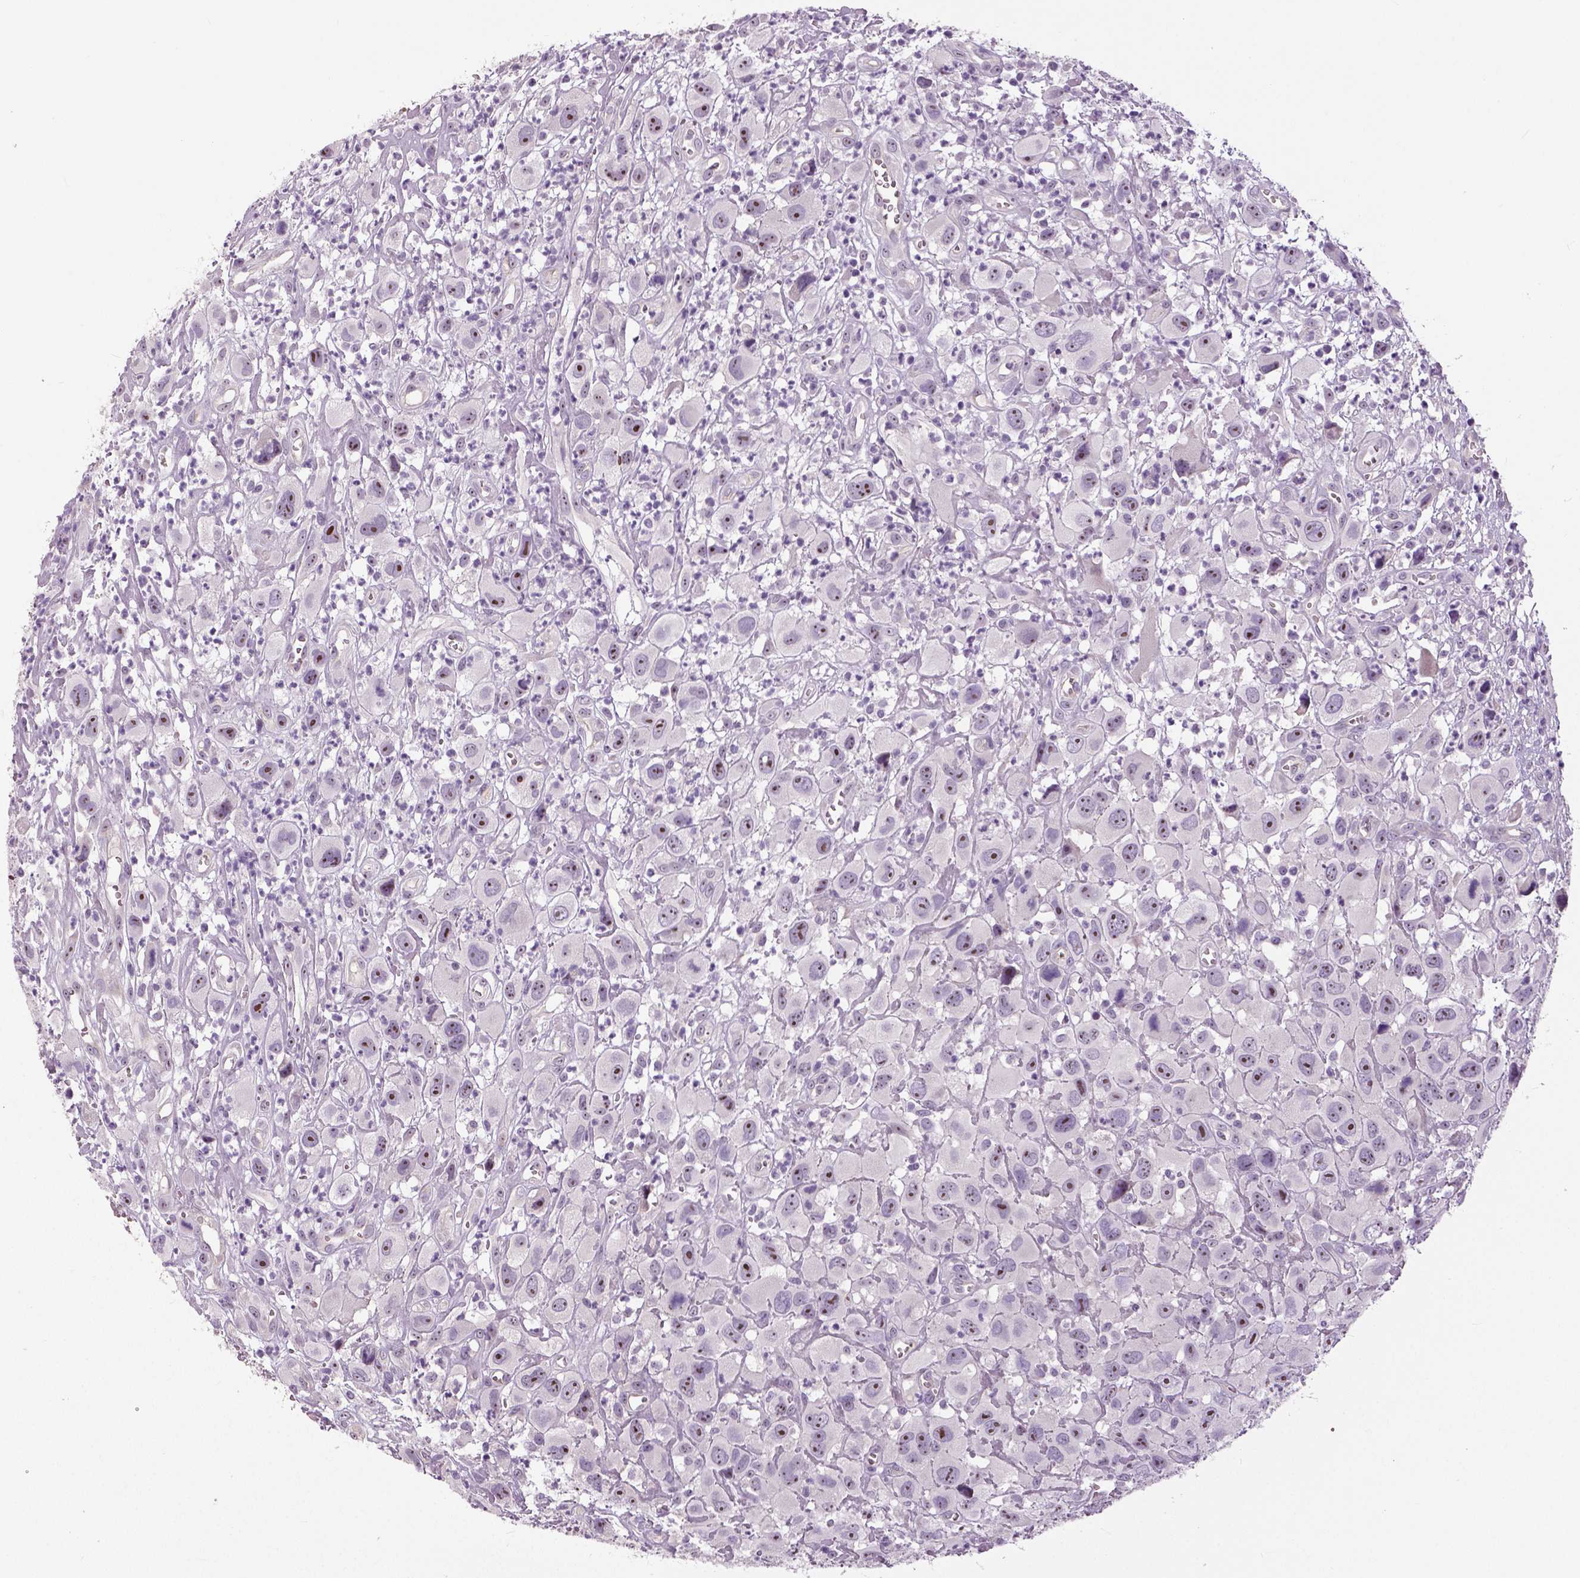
{"staining": {"intensity": "negative", "quantity": "none", "location": "none"}, "tissue": "head and neck cancer", "cell_type": "Tumor cells", "image_type": "cancer", "snomed": [{"axis": "morphology", "description": "Squamous cell carcinoma, NOS"}, {"axis": "morphology", "description": "Squamous cell carcinoma, metastatic, NOS"}, {"axis": "topography", "description": "Oral tissue"}, {"axis": "topography", "description": "Head-Neck"}], "caption": "This is an immunohistochemistry (IHC) micrograph of metastatic squamous cell carcinoma (head and neck). There is no positivity in tumor cells.", "gene": "NECAB1", "patient": {"sex": "female", "age": 85}}